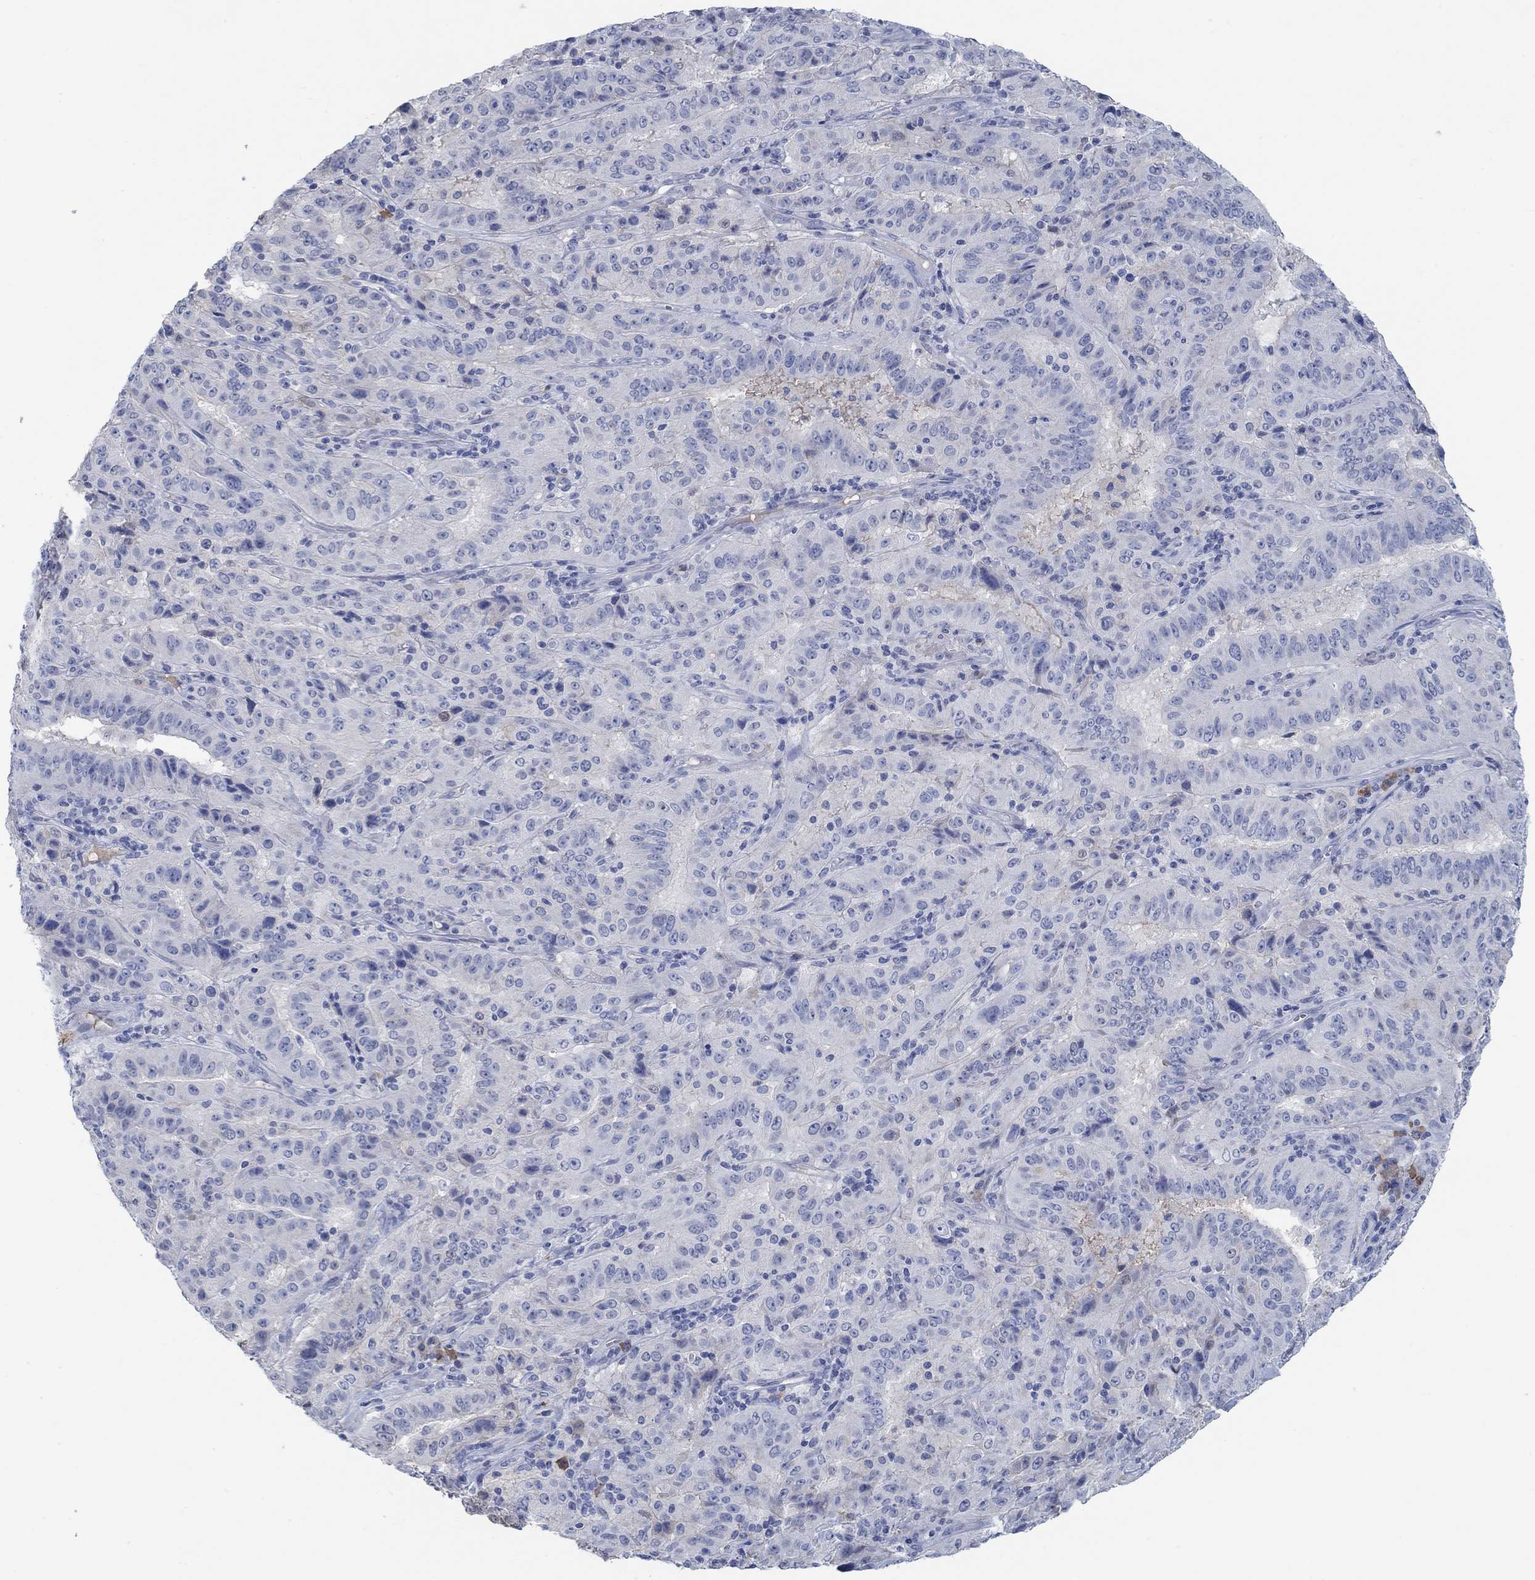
{"staining": {"intensity": "negative", "quantity": "none", "location": "none"}, "tissue": "pancreatic cancer", "cell_type": "Tumor cells", "image_type": "cancer", "snomed": [{"axis": "morphology", "description": "Adenocarcinoma, NOS"}, {"axis": "topography", "description": "Pancreas"}], "caption": "IHC histopathology image of pancreatic cancer stained for a protein (brown), which displays no staining in tumor cells.", "gene": "TEKT4", "patient": {"sex": "male", "age": 63}}